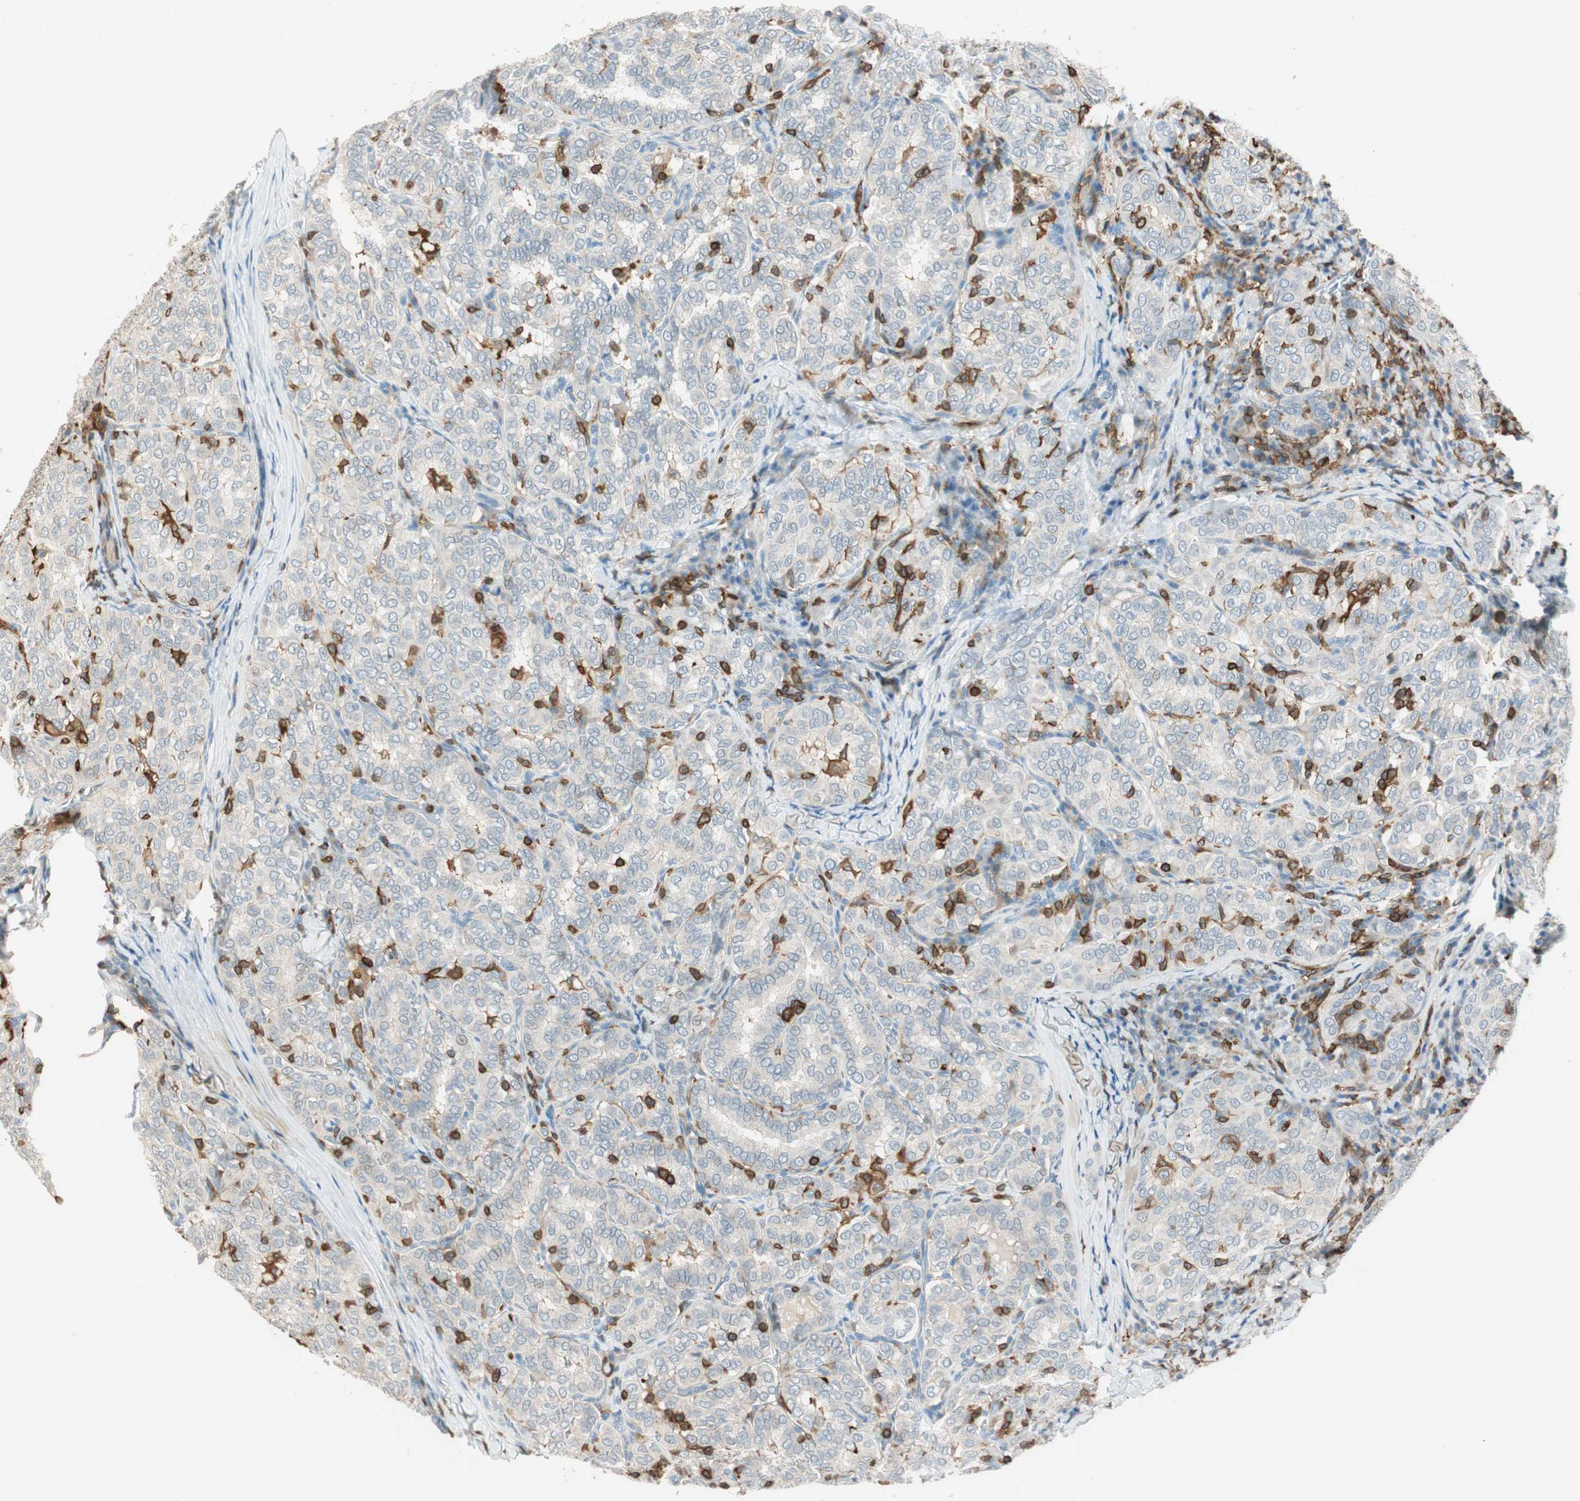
{"staining": {"intensity": "weak", "quantity": "25%-75%", "location": "cytoplasmic/membranous"}, "tissue": "thyroid cancer", "cell_type": "Tumor cells", "image_type": "cancer", "snomed": [{"axis": "morphology", "description": "Normal tissue, NOS"}, {"axis": "morphology", "description": "Papillary adenocarcinoma, NOS"}, {"axis": "topography", "description": "Thyroid gland"}], "caption": "An image of thyroid cancer (papillary adenocarcinoma) stained for a protein displays weak cytoplasmic/membranous brown staining in tumor cells. Nuclei are stained in blue.", "gene": "HPGD", "patient": {"sex": "female", "age": 30}}